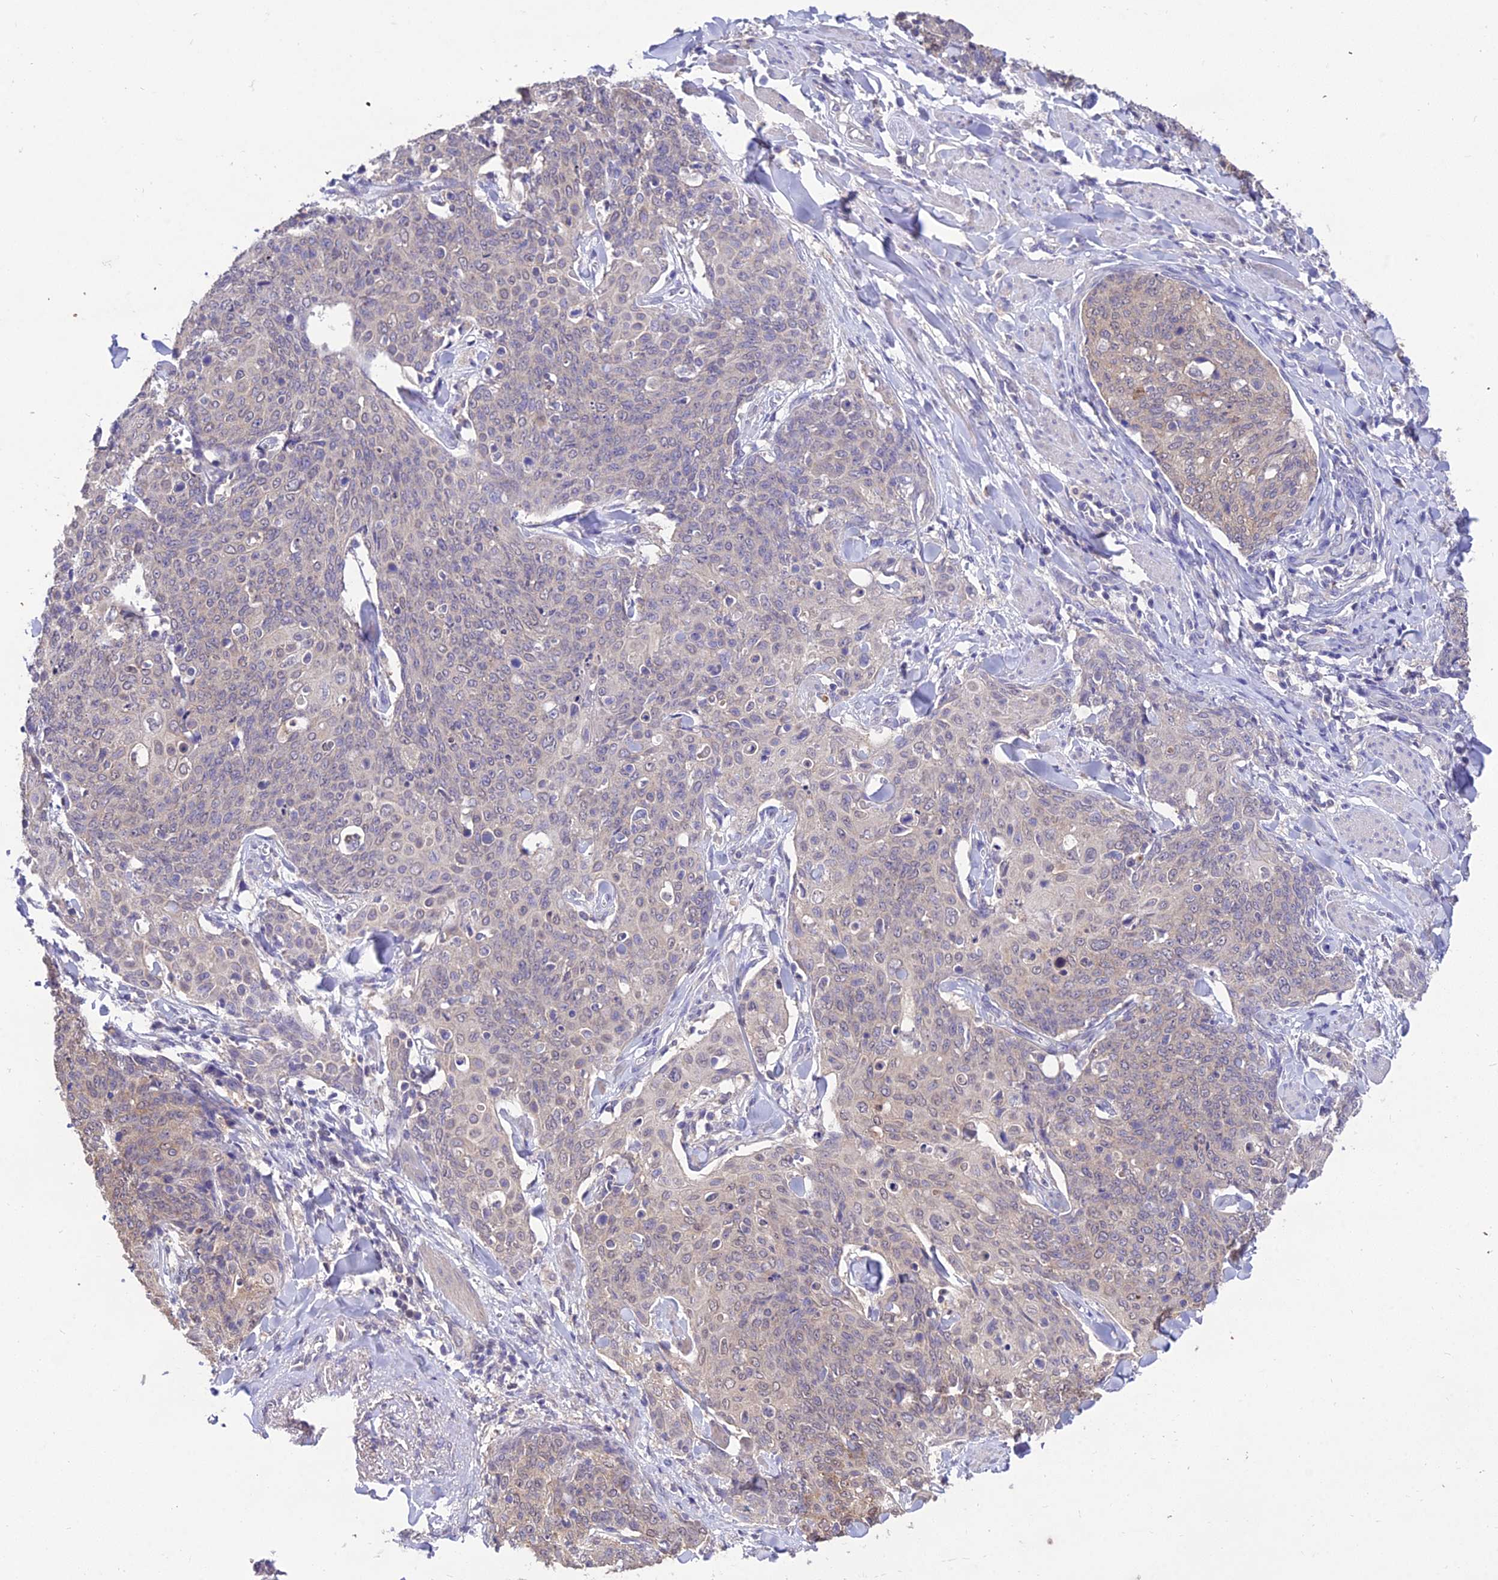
{"staining": {"intensity": "weak", "quantity": "<25%", "location": "cytoplasmic/membranous"}, "tissue": "skin cancer", "cell_type": "Tumor cells", "image_type": "cancer", "snomed": [{"axis": "morphology", "description": "Squamous cell carcinoma, NOS"}, {"axis": "topography", "description": "Skin"}, {"axis": "topography", "description": "Vulva"}], "caption": "Histopathology image shows no significant protein positivity in tumor cells of skin cancer.", "gene": "PGK1", "patient": {"sex": "female", "age": 85}}